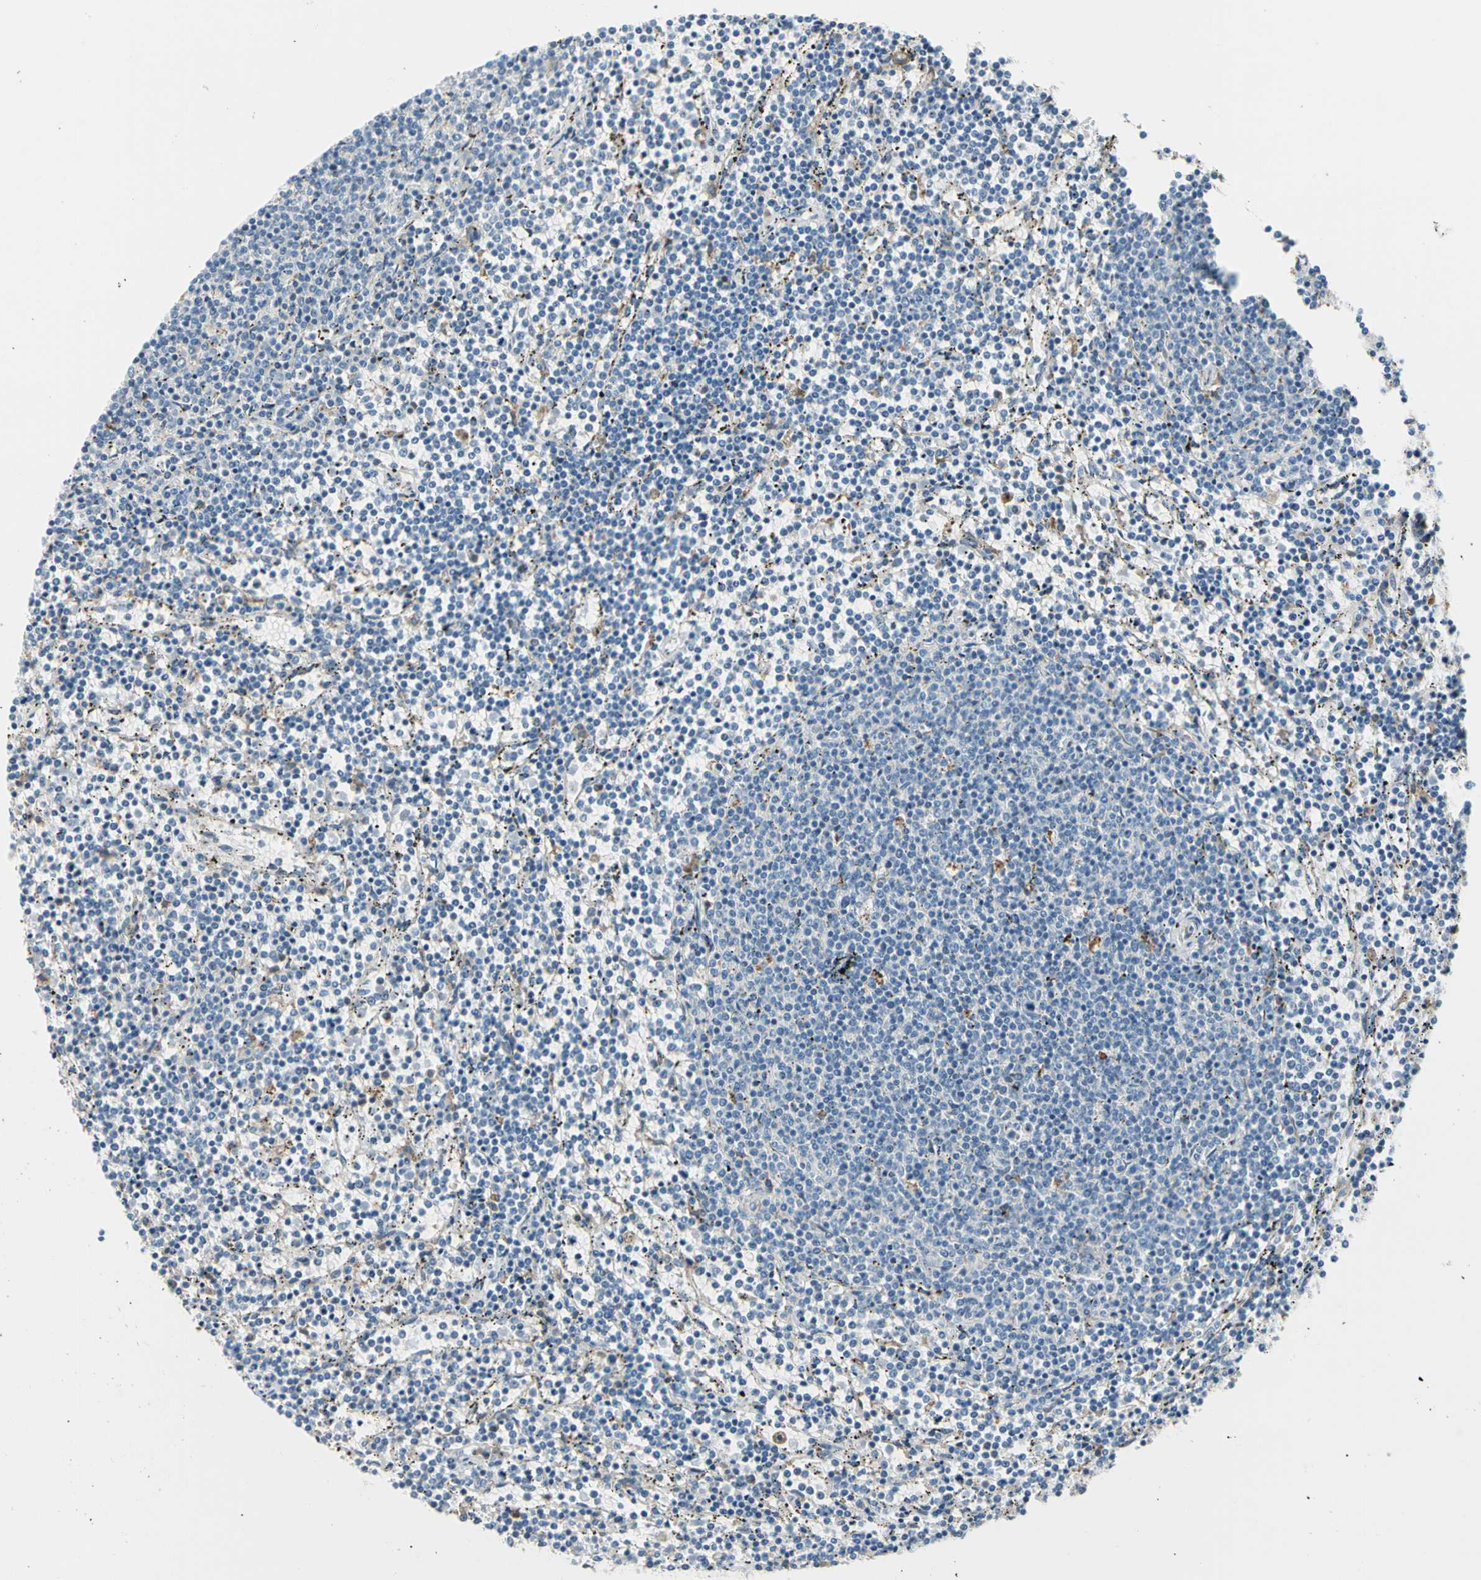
{"staining": {"intensity": "negative", "quantity": "none", "location": "none"}, "tissue": "lymphoma", "cell_type": "Tumor cells", "image_type": "cancer", "snomed": [{"axis": "morphology", "description": "Malignant lymphoma, non-Hodgkin's type, Low grade"}, {"axis": "topography", "description": "Spleen"}], "caption": "The micrograph demonstrates no significant expression in tumor cells of lymphoma.", "gene": "LRPAP1", "patient": {"sex": "female", "age": 50}}